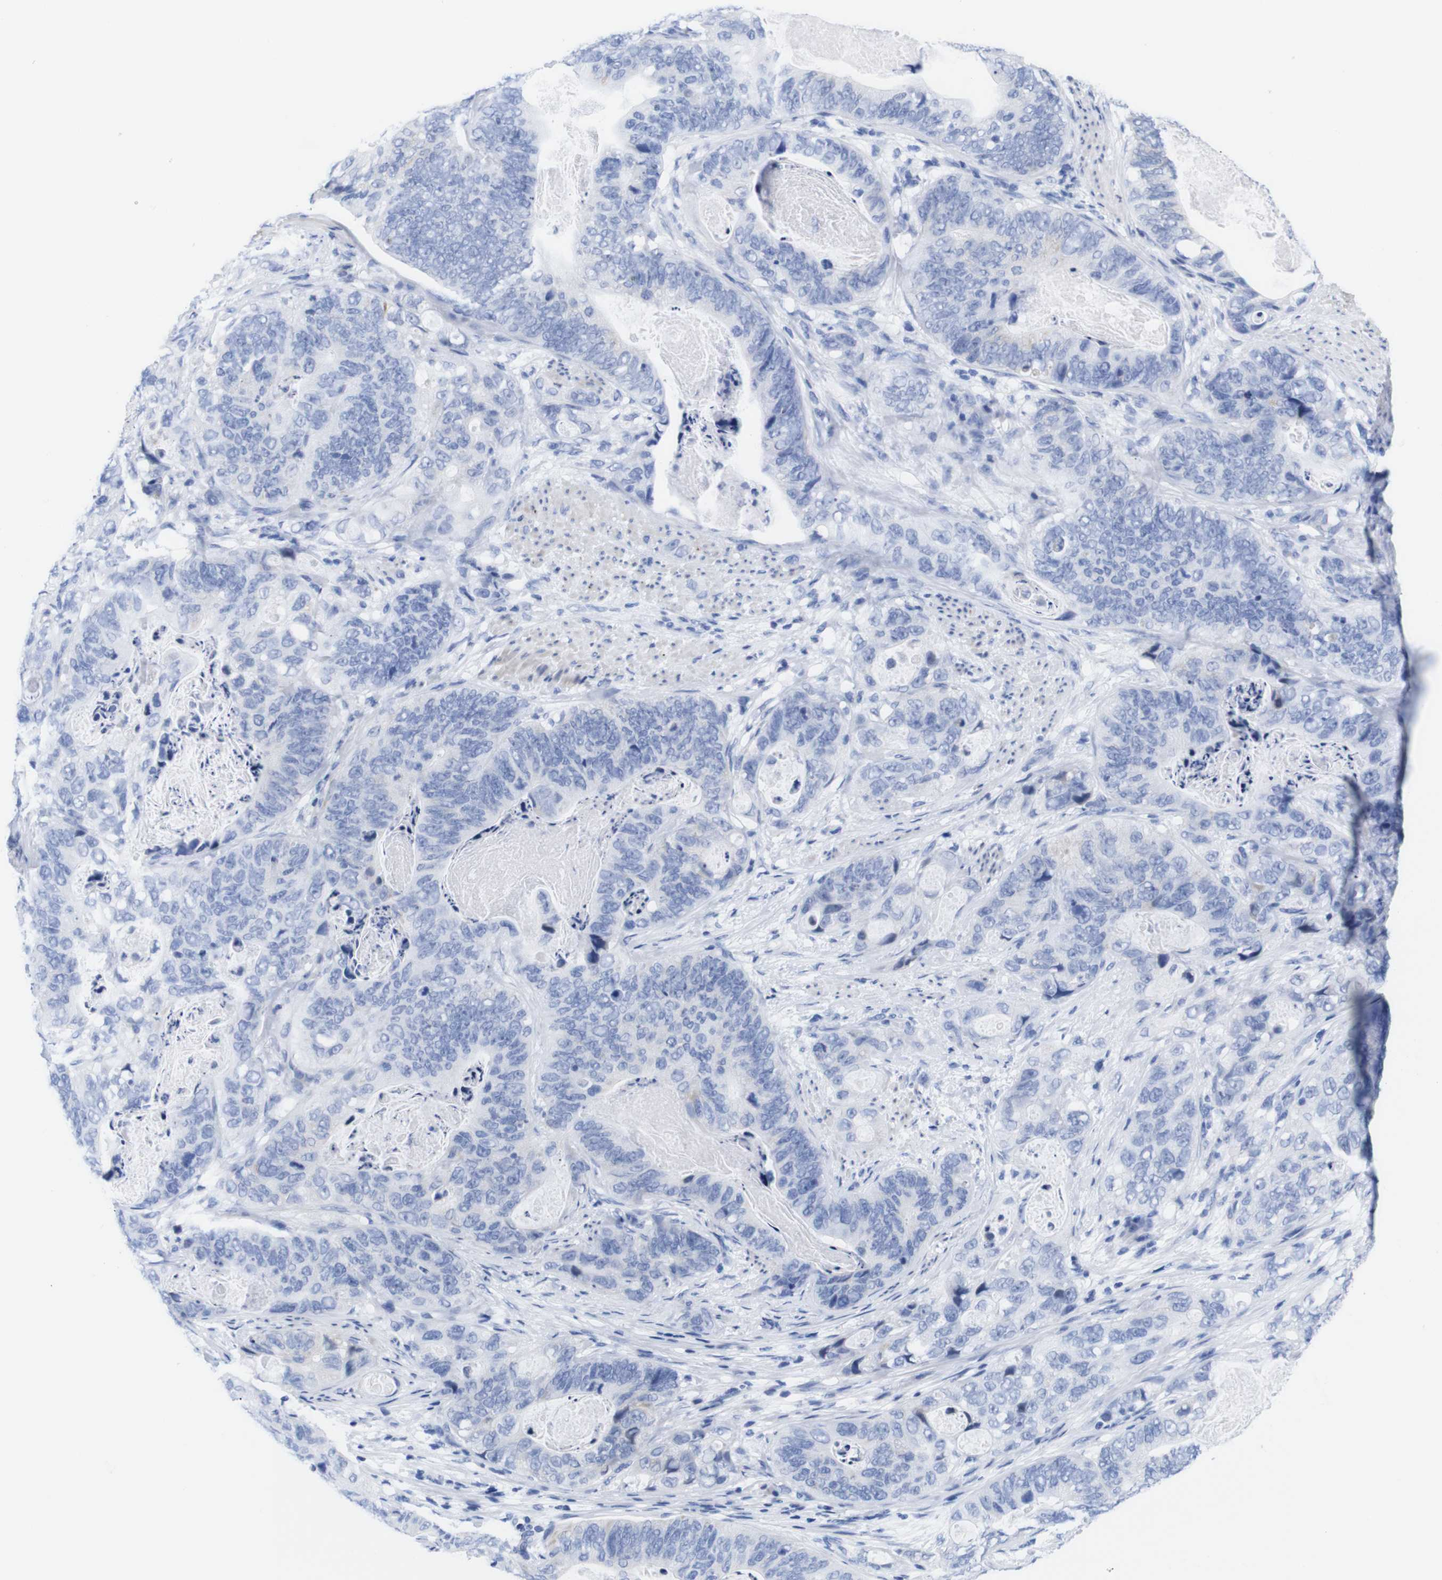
{"staining": {"intensity": "negative", "quantity": "none", "location": "none"}, "tissue": "stomach cancer", "cell_type": "Tumor cells", "image_type": "cancer", "snomed": [{"axis": "morphology", "description": "Adenocarcinoma, NOS"}, {"axis": "topography", "description": "Stomach"}], "caption": "The IHC image has no significant expression in tumor cells of stomach adenocarcinoma tissue.", "gene": "LRRC55", "patient": {"sex": "female", "age": 89}}